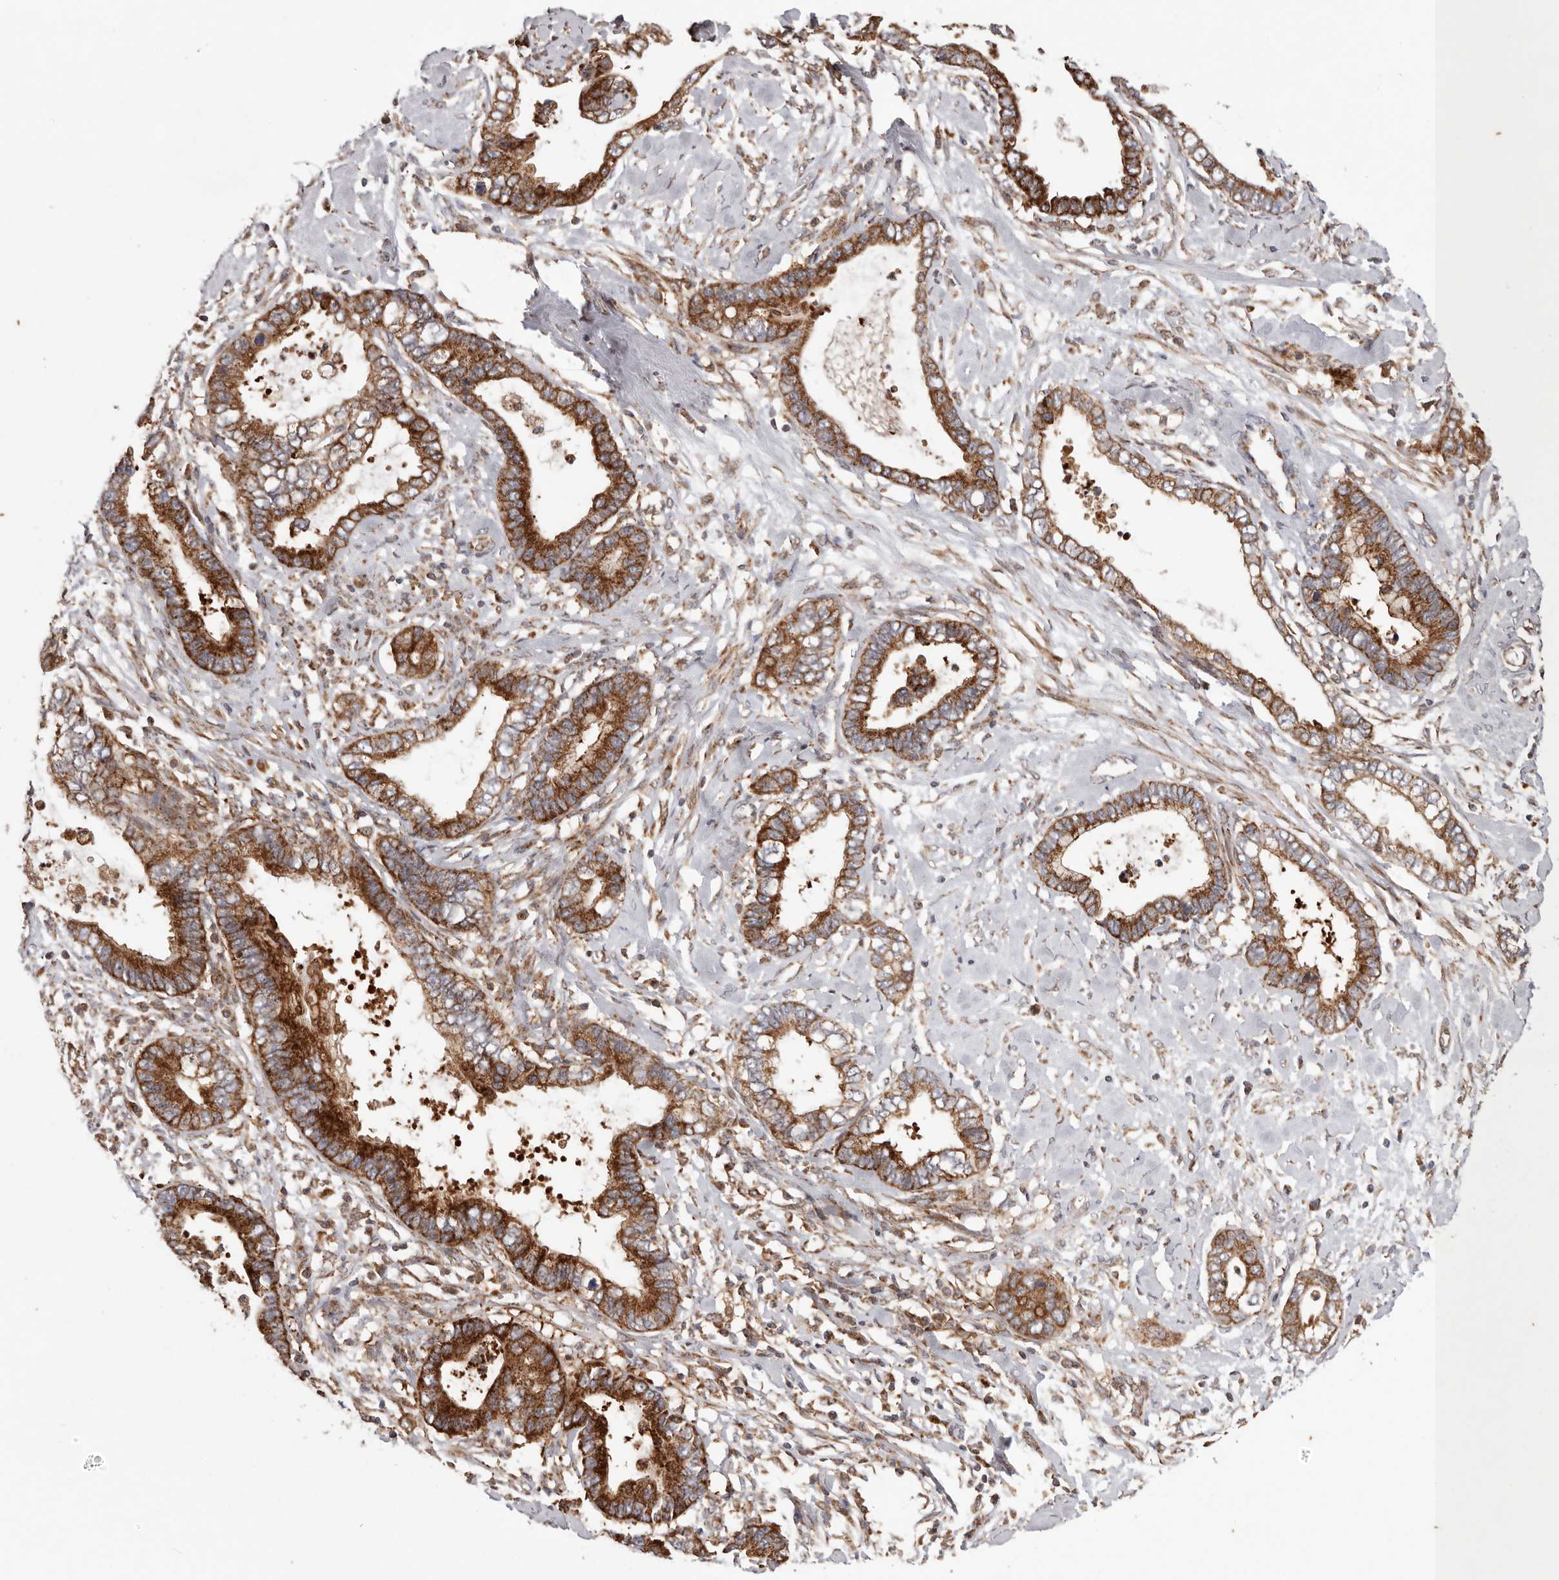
{"staining": {"intensity": "strong", "quantity": ">75%", "location": "cytoplasmic/membranous"}, "tissue": "cervical cancer", "cell_type": "Tumor cells", "image_type": "cancer", "snomed": [{"axis": "morphology", "description": "Adenocarcinoma, NOS"}, {"axis": "topography", "description": "Cervix"}], "caption": "The immunohistochemical stain highlights strong cytoplasmic/membranous staining in tumor cells of cervical cancer tissue.", "gene": "MRPS10", "patient": {"sex": "female", "age": 44}}